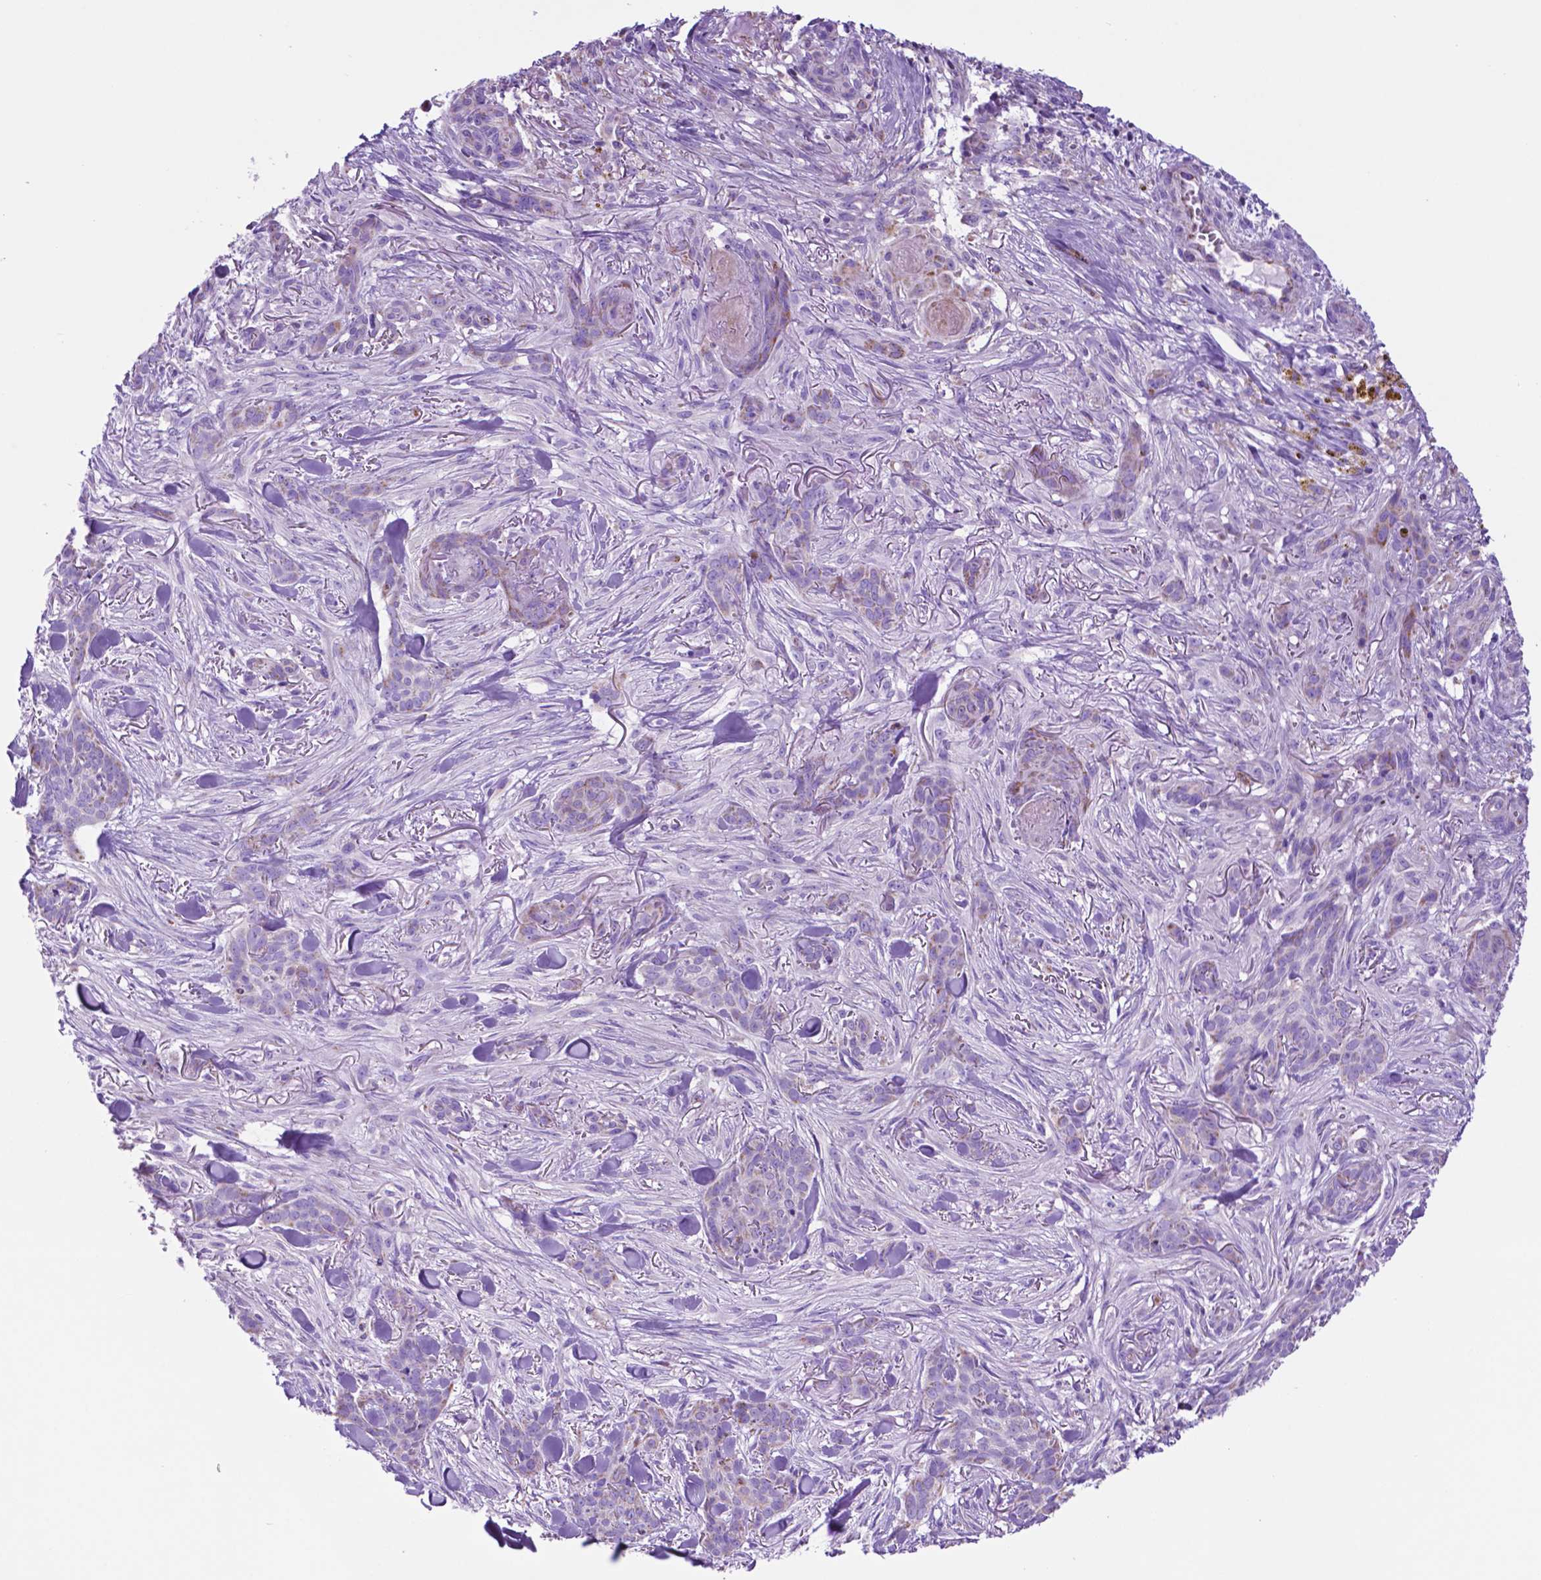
{"staining": {"intensity": "weak", "quantity": "<25%", "location": "cytoplasmic/membranous"}, "tissue": "skin cancer", "cell_type": "Tumor cells", "image_type": "cancer", "snomed": [{"axis": "morphology", "description": "Basal cell carcinoma"}, {"axis": "topography", "description": "Skin"}], "caption": "IHC micrograph of human skin cancer stained for a protein (brown), which exhibits no positivity in tumor cells.", "gene": "GDPD5", "patient": {"sex": "female", "age": 61}}